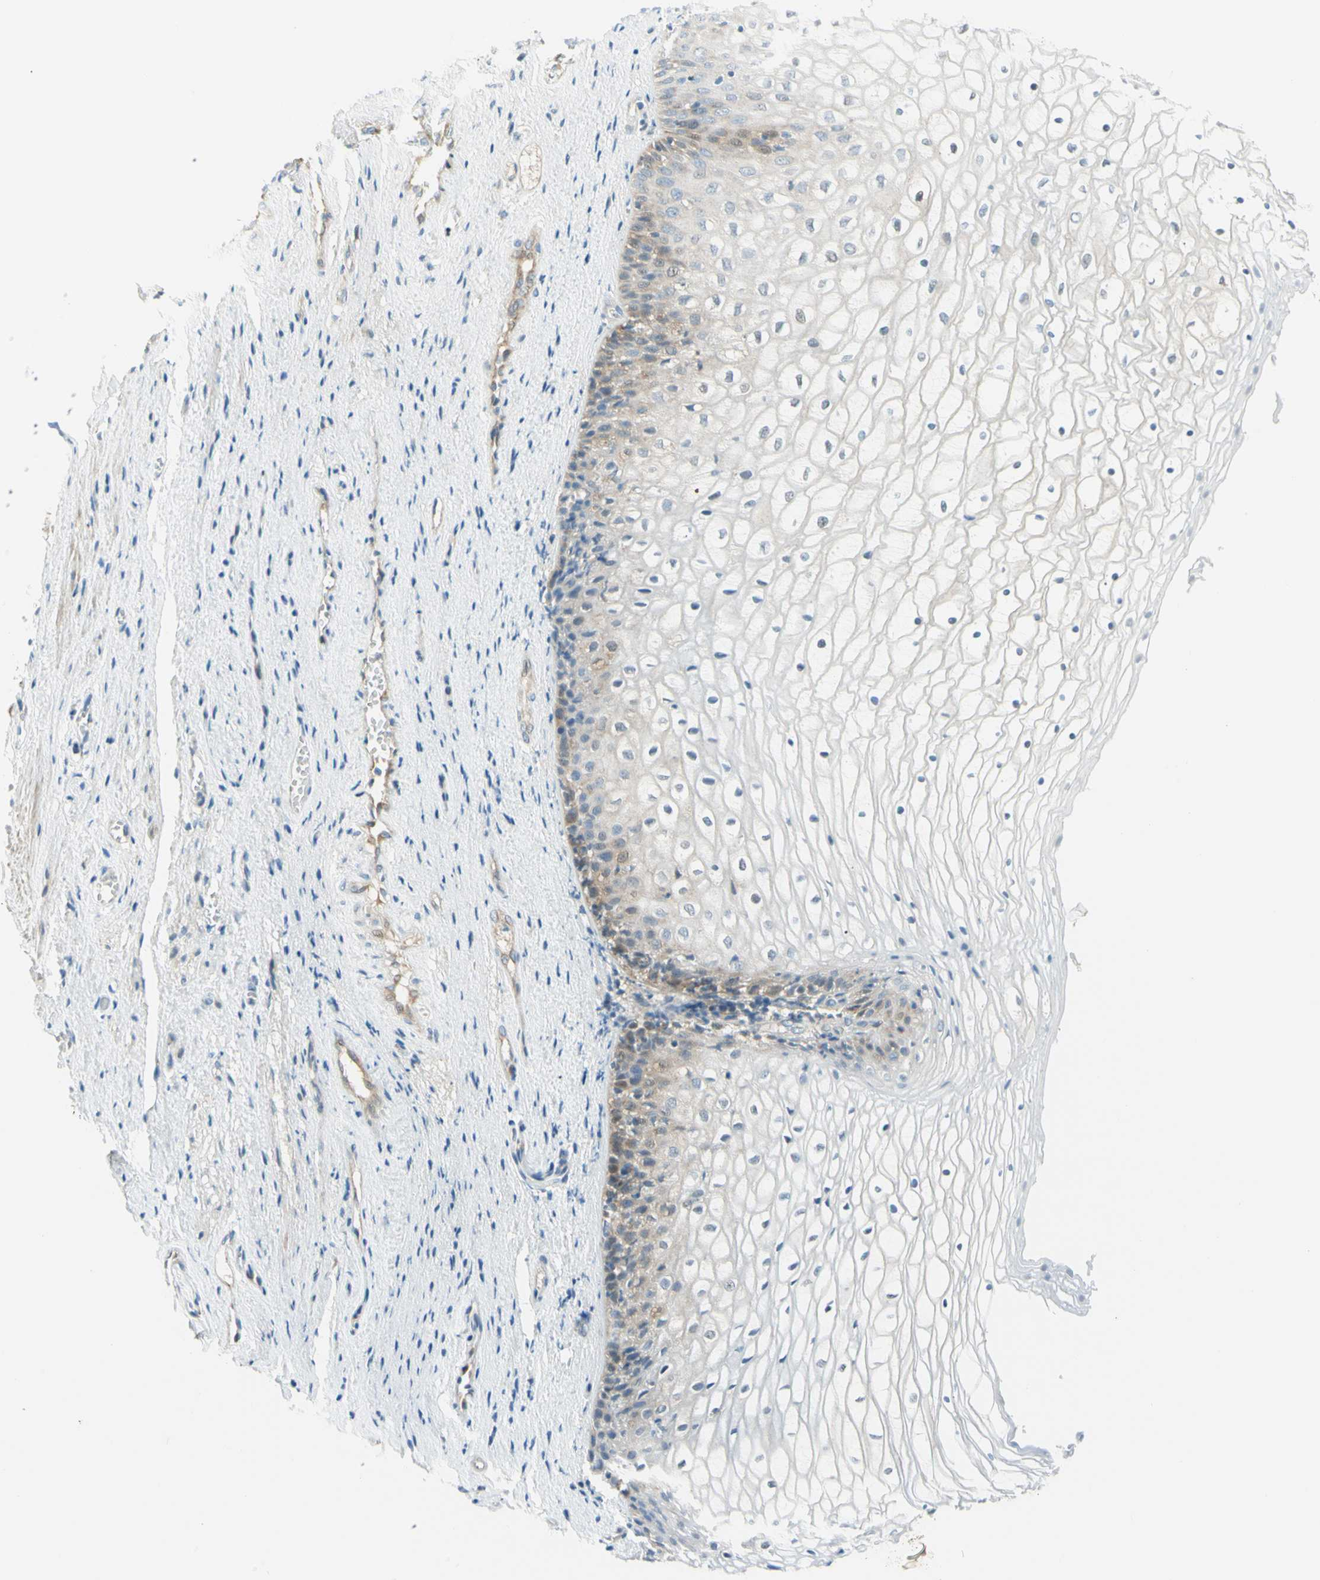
{"staining": {"intensity": "strong", "quantity": "<25%", "location": "cytoplasmic/membranous"}, "tissue": "vagina", "cell_type": "Squamous epithelial cells", "image_type": "normal", "snomed": [{"axis": "morphology", "description": "Normal tissue, NOS"}, {"axis": "topography", "description": "Vagina"}], "caption": "A brown stain labels strong cytoplasmic/membranous positivity of a protein in squamous epithelial cells of unremarkable vagina.", "gene": "PROM1", "patient": {"sex": "female", "age": 34}}